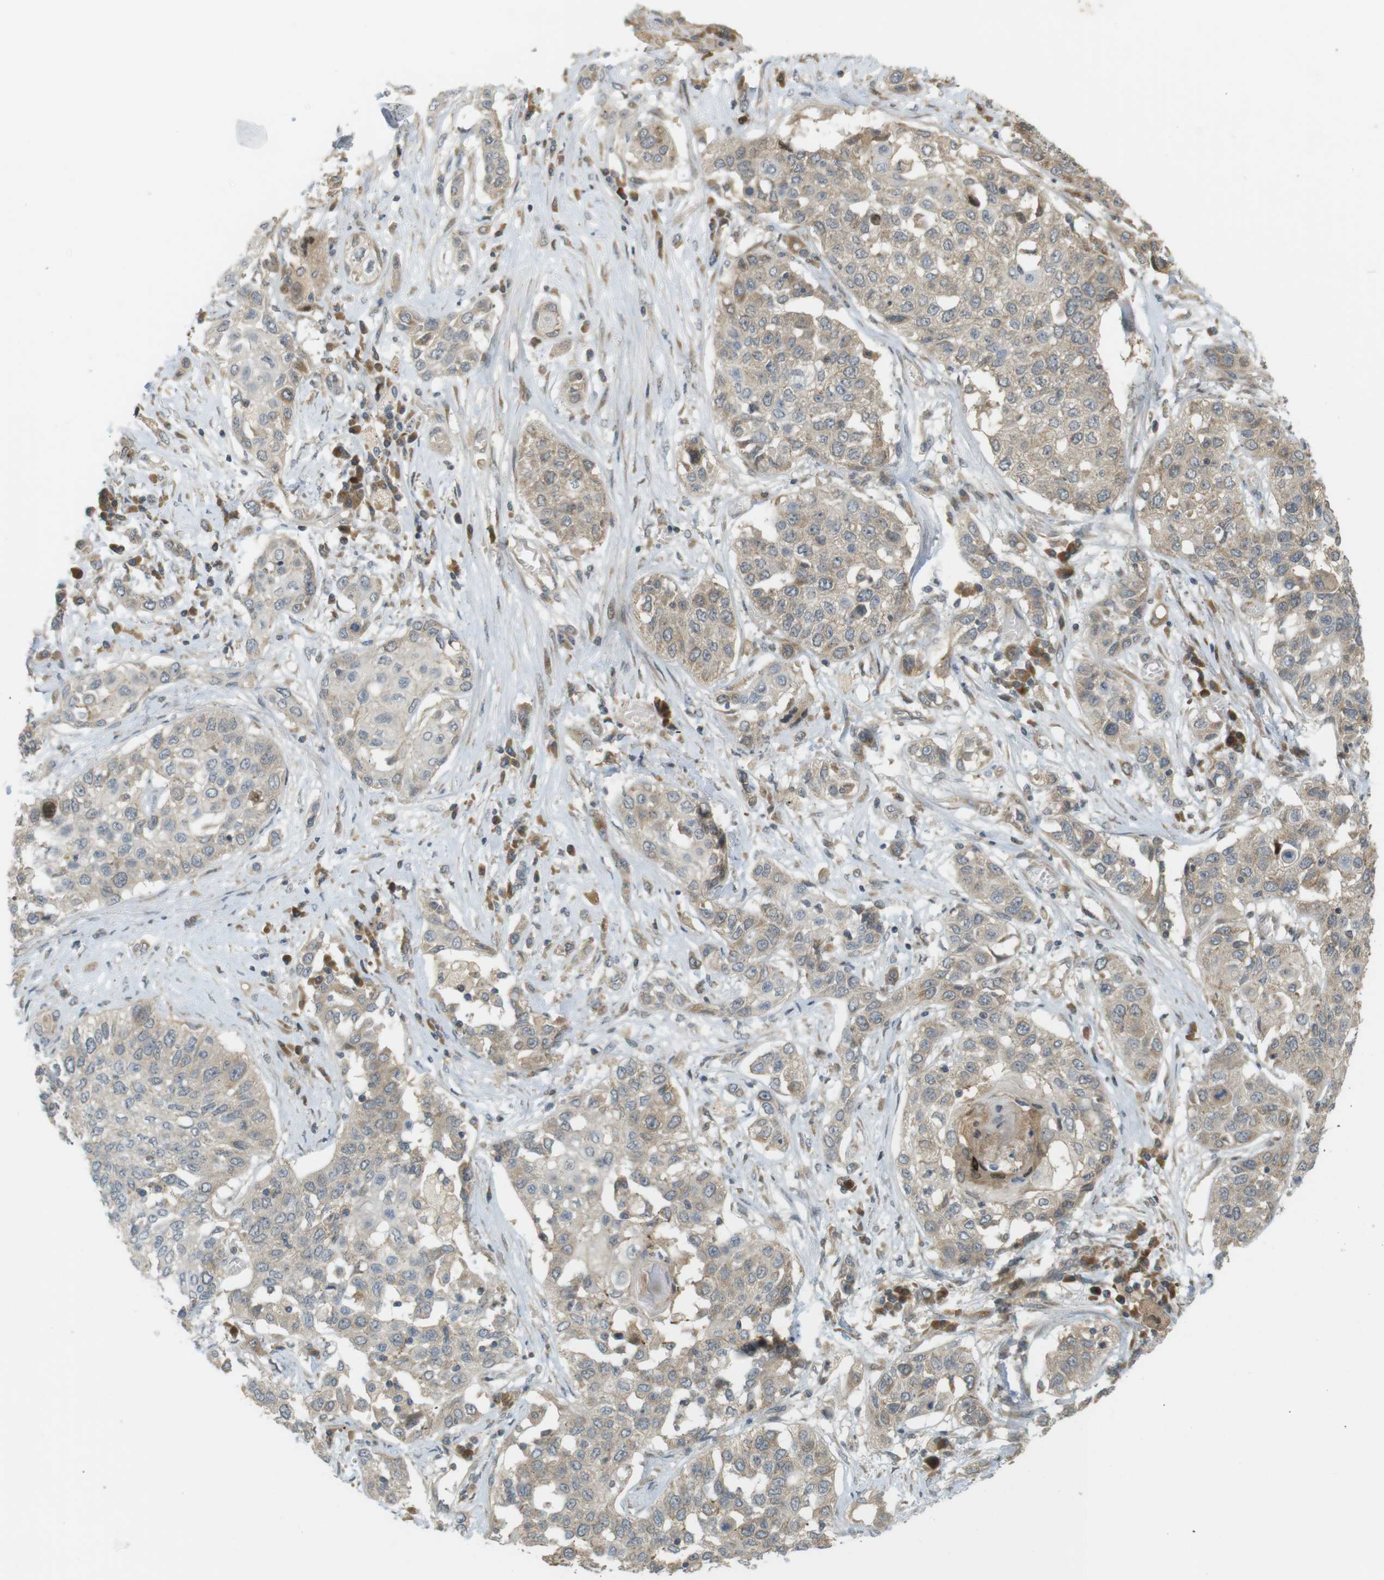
{"staining": {"intensity": "weak", "quantity": "25%-75%", "location": "cytoplasmic/membranous"}, "tissue": "lung cancer", "cell_type": "Tumor cells", "image_type": "cancer", "snomed": [{"axis": "morphology", "description": "Squamous cell carcinoma, NOS"}, {"axis": "topography", "description": "Lung"}], "caption": "The histopathology image exhibits staining of squamous cell carcinoma (lung), revealing weak cytoplasmic/membranous protein staining (brown color) within tumor cells.", "gene": "CLRN3", "patient": {"sex": "male", "age": 71}}